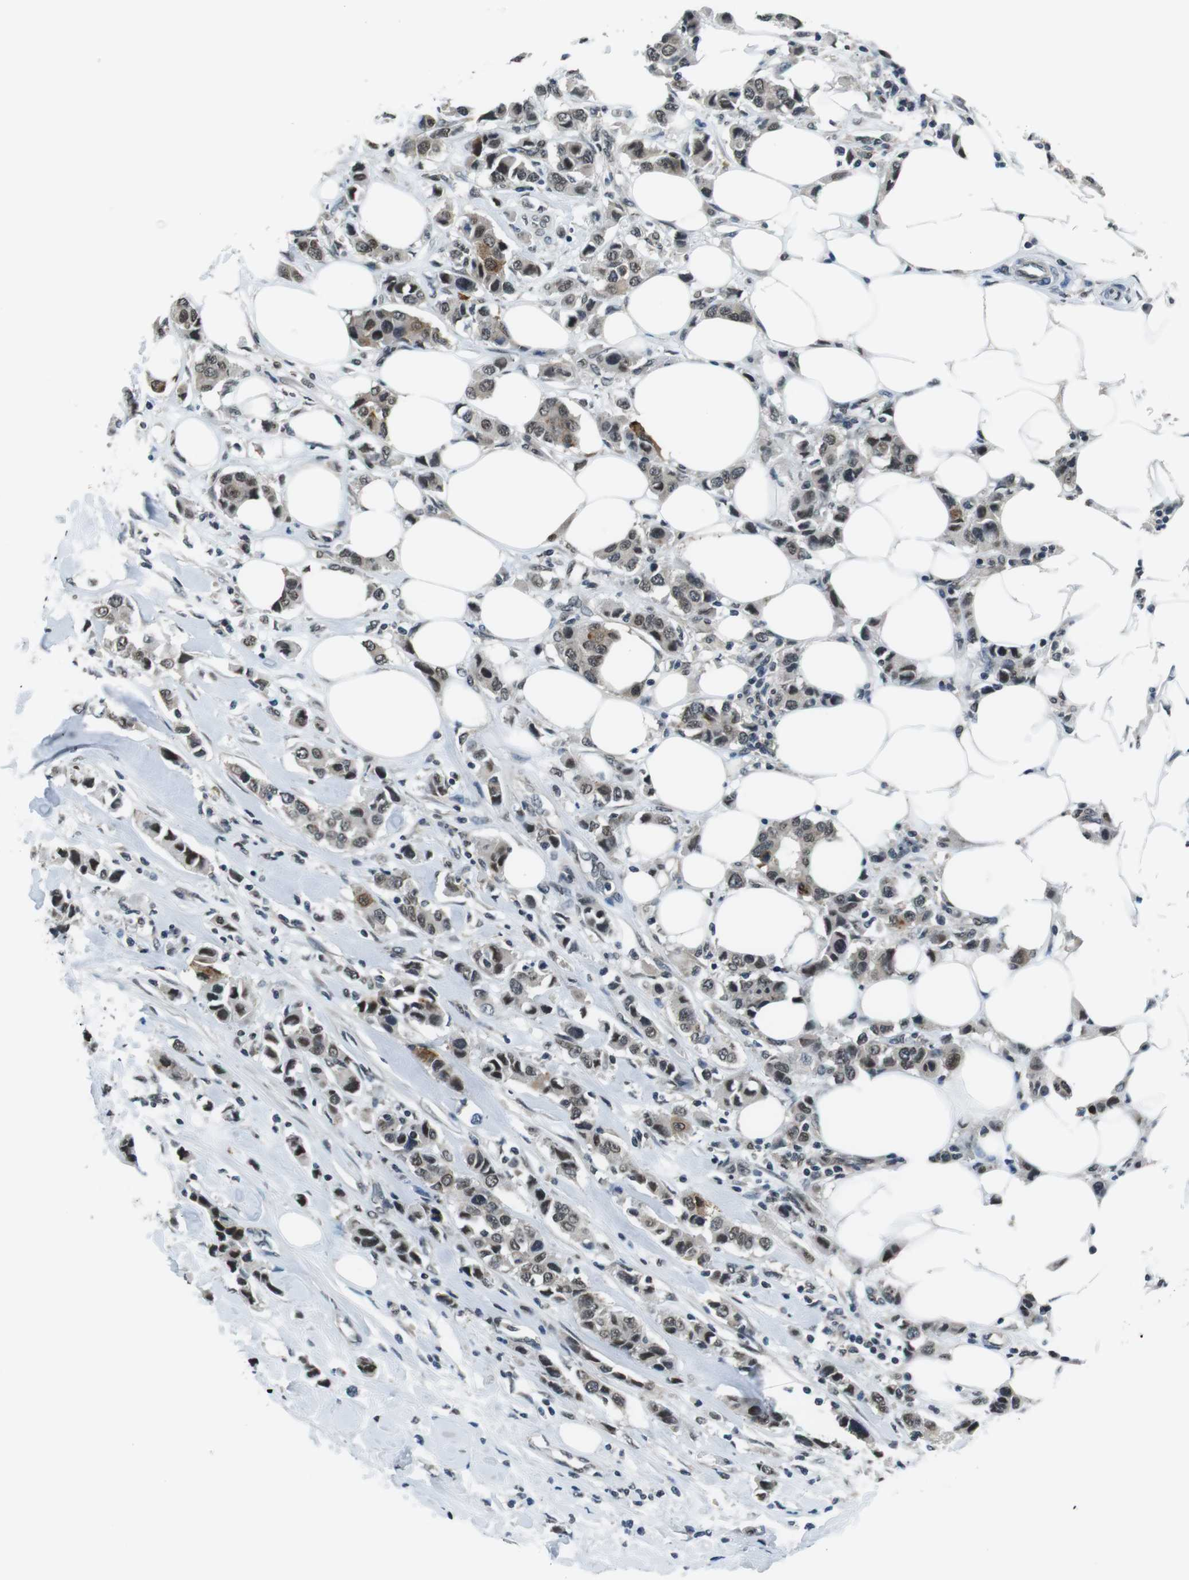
{"staining": {"intensity": "weak", "quantity": "25%-75%", "location": "nuclear"}, "tissue": "breast cancer", "cell_type": "Tumor cells", "image_type": "cancer", "snomed": [{"axis": "morphology", "description": "Normal tissue, NOS"}, {"axis": "morphology", "description": "Duct carcinoma"}, {"axis": "topography", "description": "Breast"}], "caption": "Brown immunohistochemical staining in breast cancer demonstrates weak nuclear expression in about 25%-75% of tumor cells.", "gene": "NEK4", "patient": {"sex": "female", "age": 50}}